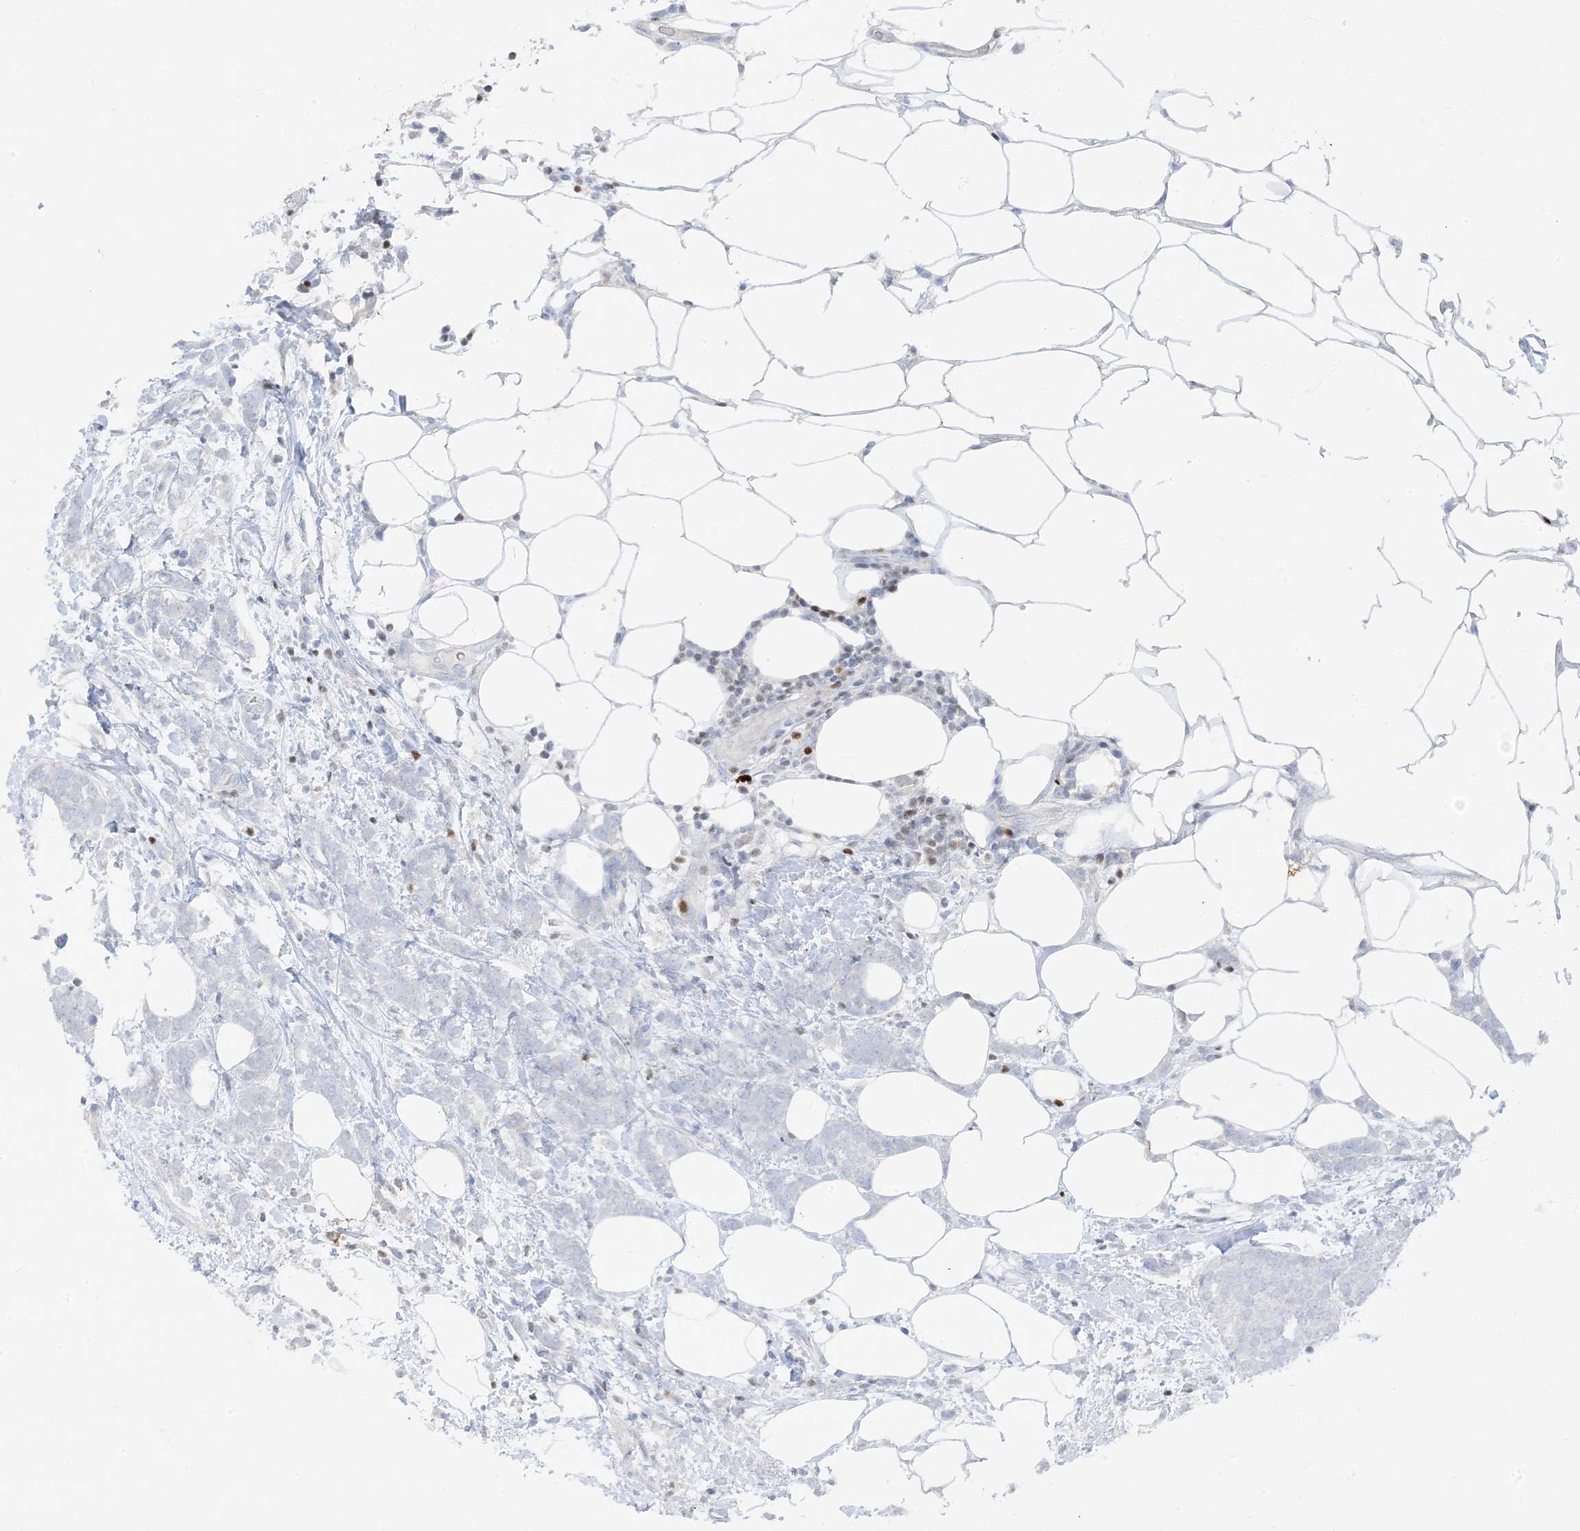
{"staining": {"intensity": "negative", "quantity": "none", "location": "none"}, "tissue": "breast cancer", "cell_type": "Tumor cells", "image_type": "cancer", "snomed": [{"axis": "morphology", "description": "Lobular carcinoma"}, {"axis": "topography", "description": "Breast"}], "caption": "Tumor cells show no significant protein expression in breast cancer.", "gene": "TBX21", "patient": {"sex": "female", "age": 58}}